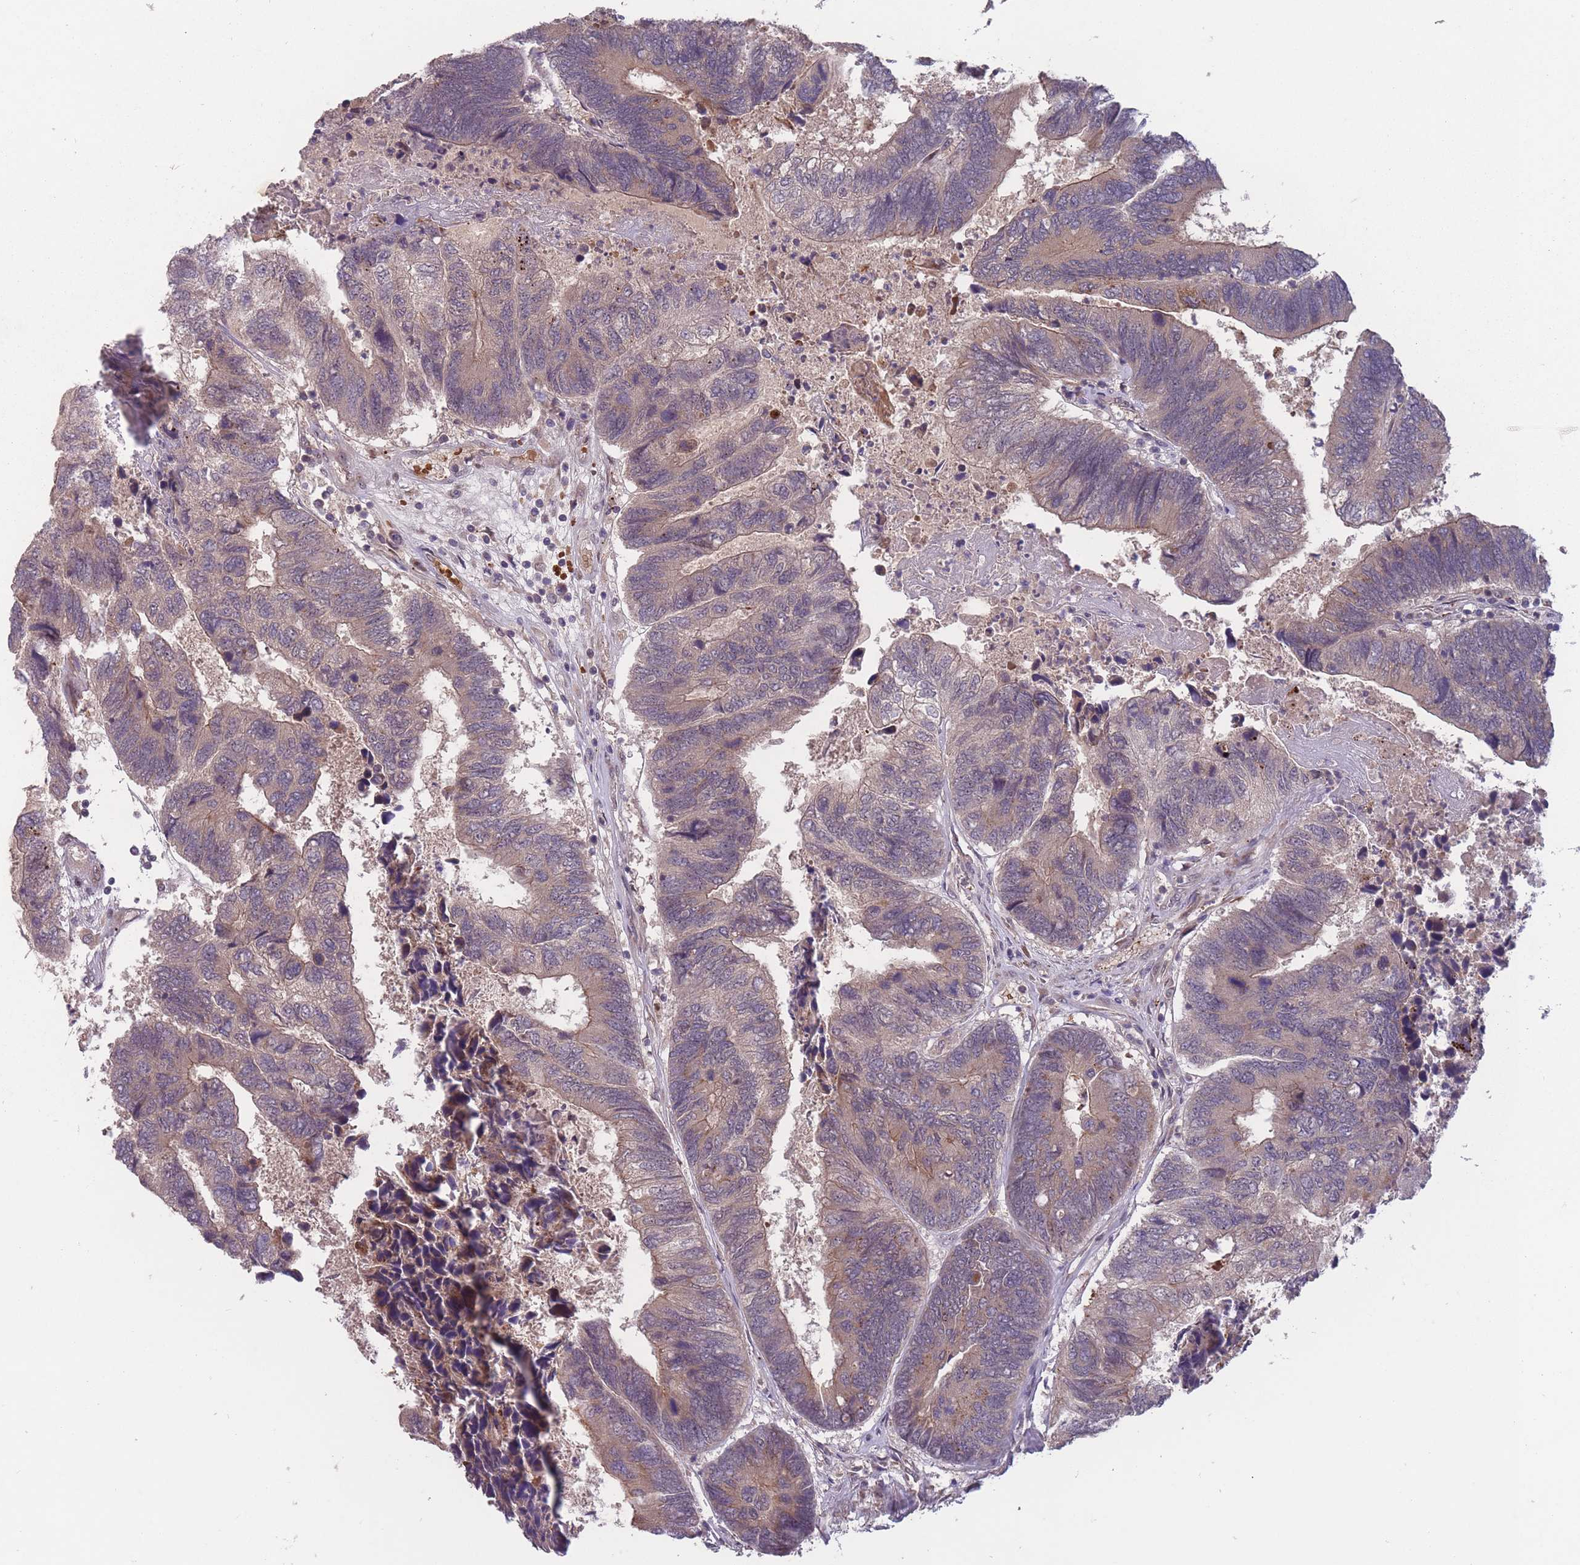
{"staining": {"intensity": "weak", "quantity": "25%-75%", "location": "cytoplasmic/membranous"}, "tissue": "colorectal cancer", "cell_type": "Tumor cells", "image_type": "cancer", "snomed": [{"axis": "morphology", "description": "Adenocarcinoma, NOS"}, {"axis": "topography", "description": "Colon"}], "caption": "Weak cytoplasmic/membranous protein expression is identified in about 25%-75% of tumor cells in adenocarcinoma (colorectal). (Brightfield microscopy of DAB IHC at high magnification).", "gene": "SECTM1", "patient": {"sex": "female", "age": 67}}